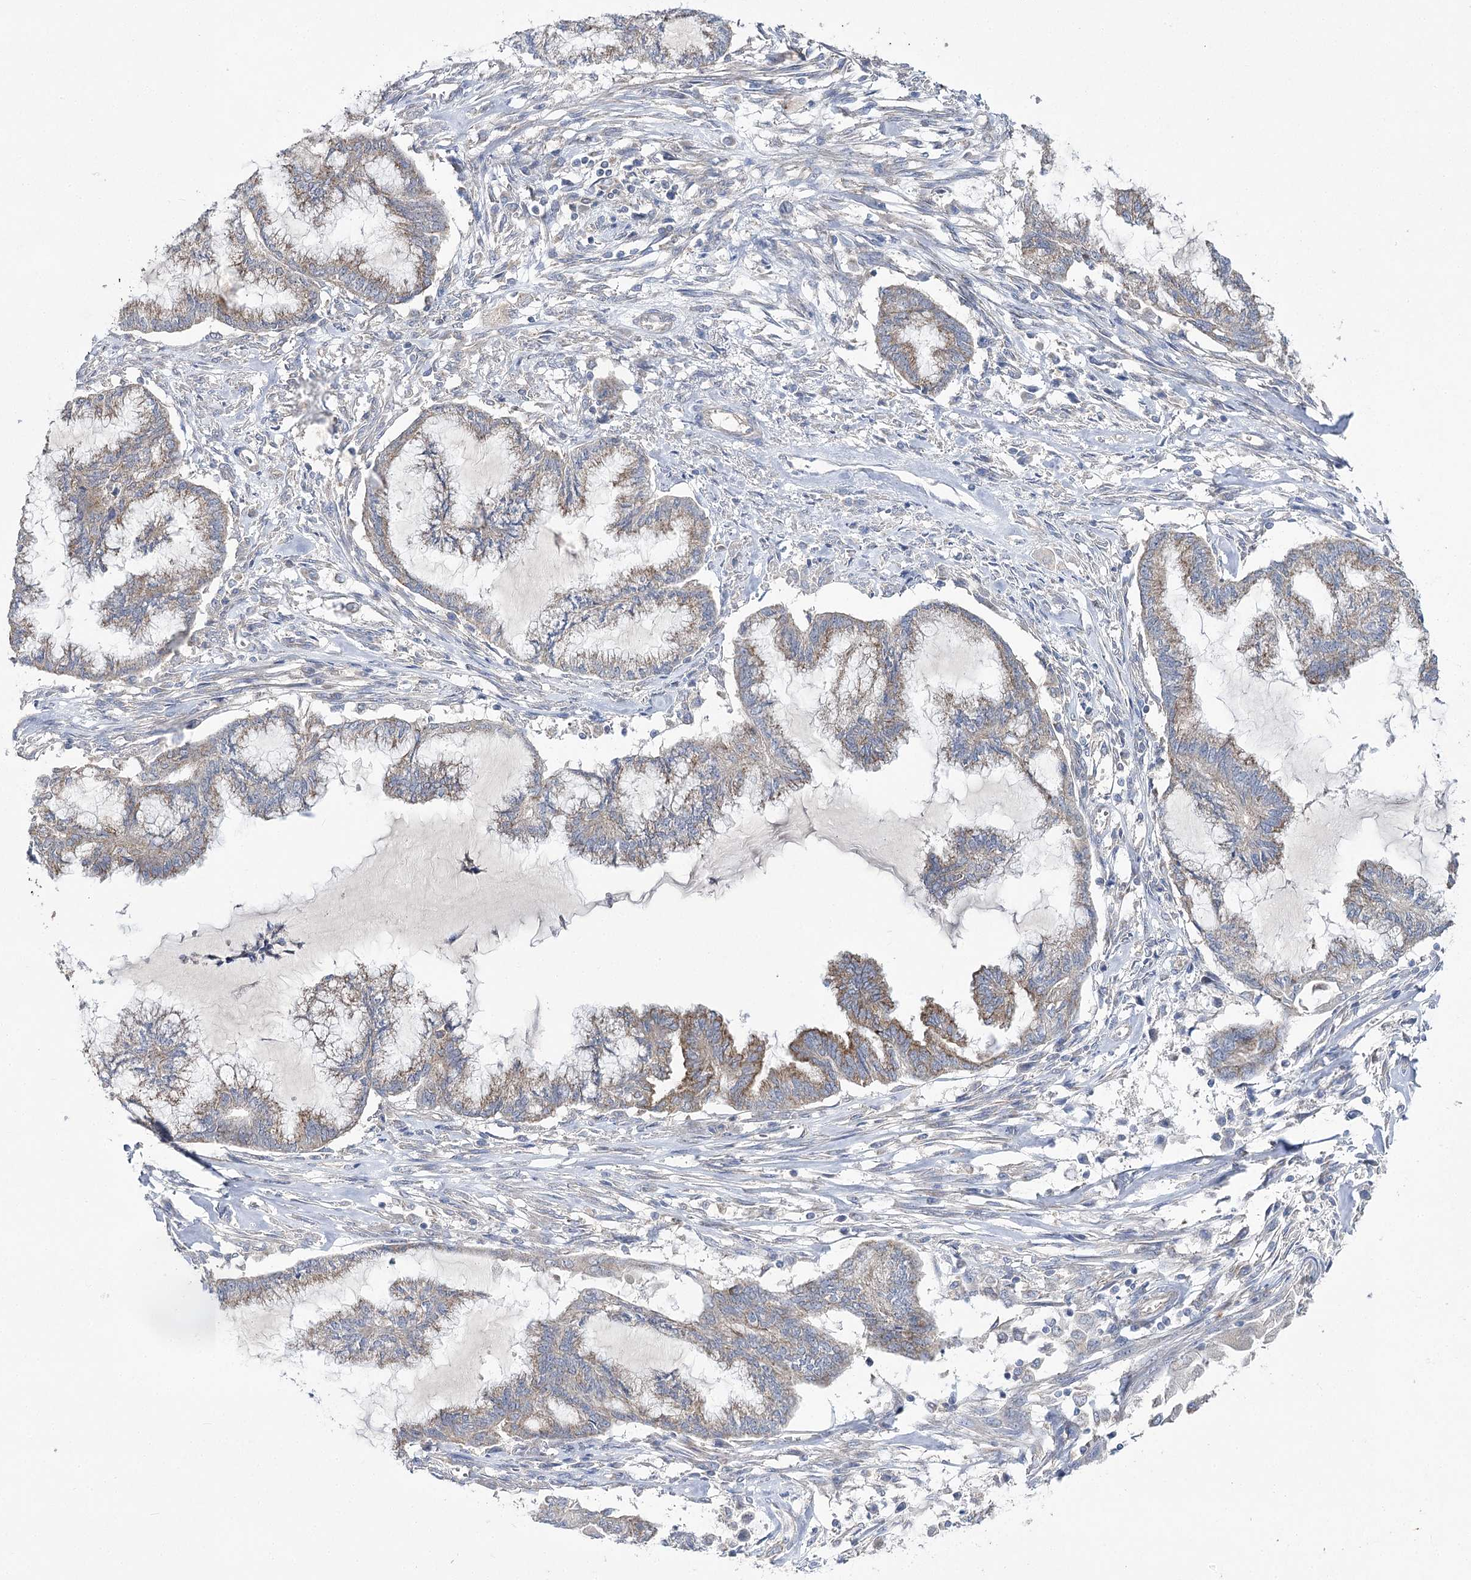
{"staining": {"intensity": "weak", "quantity": "25%-75%", "location": "cytoplasmic/membranous"}, "tissue": "endometrial cancer", "cell_type": "Tumor cells", "image_type": "cancer", "snomed": [{"axis": "morphology", "description": "Adenocarcinoma, NOS"}, {"axis": "topography", "description": "Endometrium"}], "caption": "Protein expression analysis of endometrial cancer (adenocarcinoma) reveals weak cytoplasmic/membranous positivity in approximately 25%-75% of tumor cells. The staining is performed using DAB brown chromogen to label protein expression. The nuclei are counter-stained blue using hematoxylin.", "gene": "AURKC", "patient": {"sex": "female", "age": 86}}